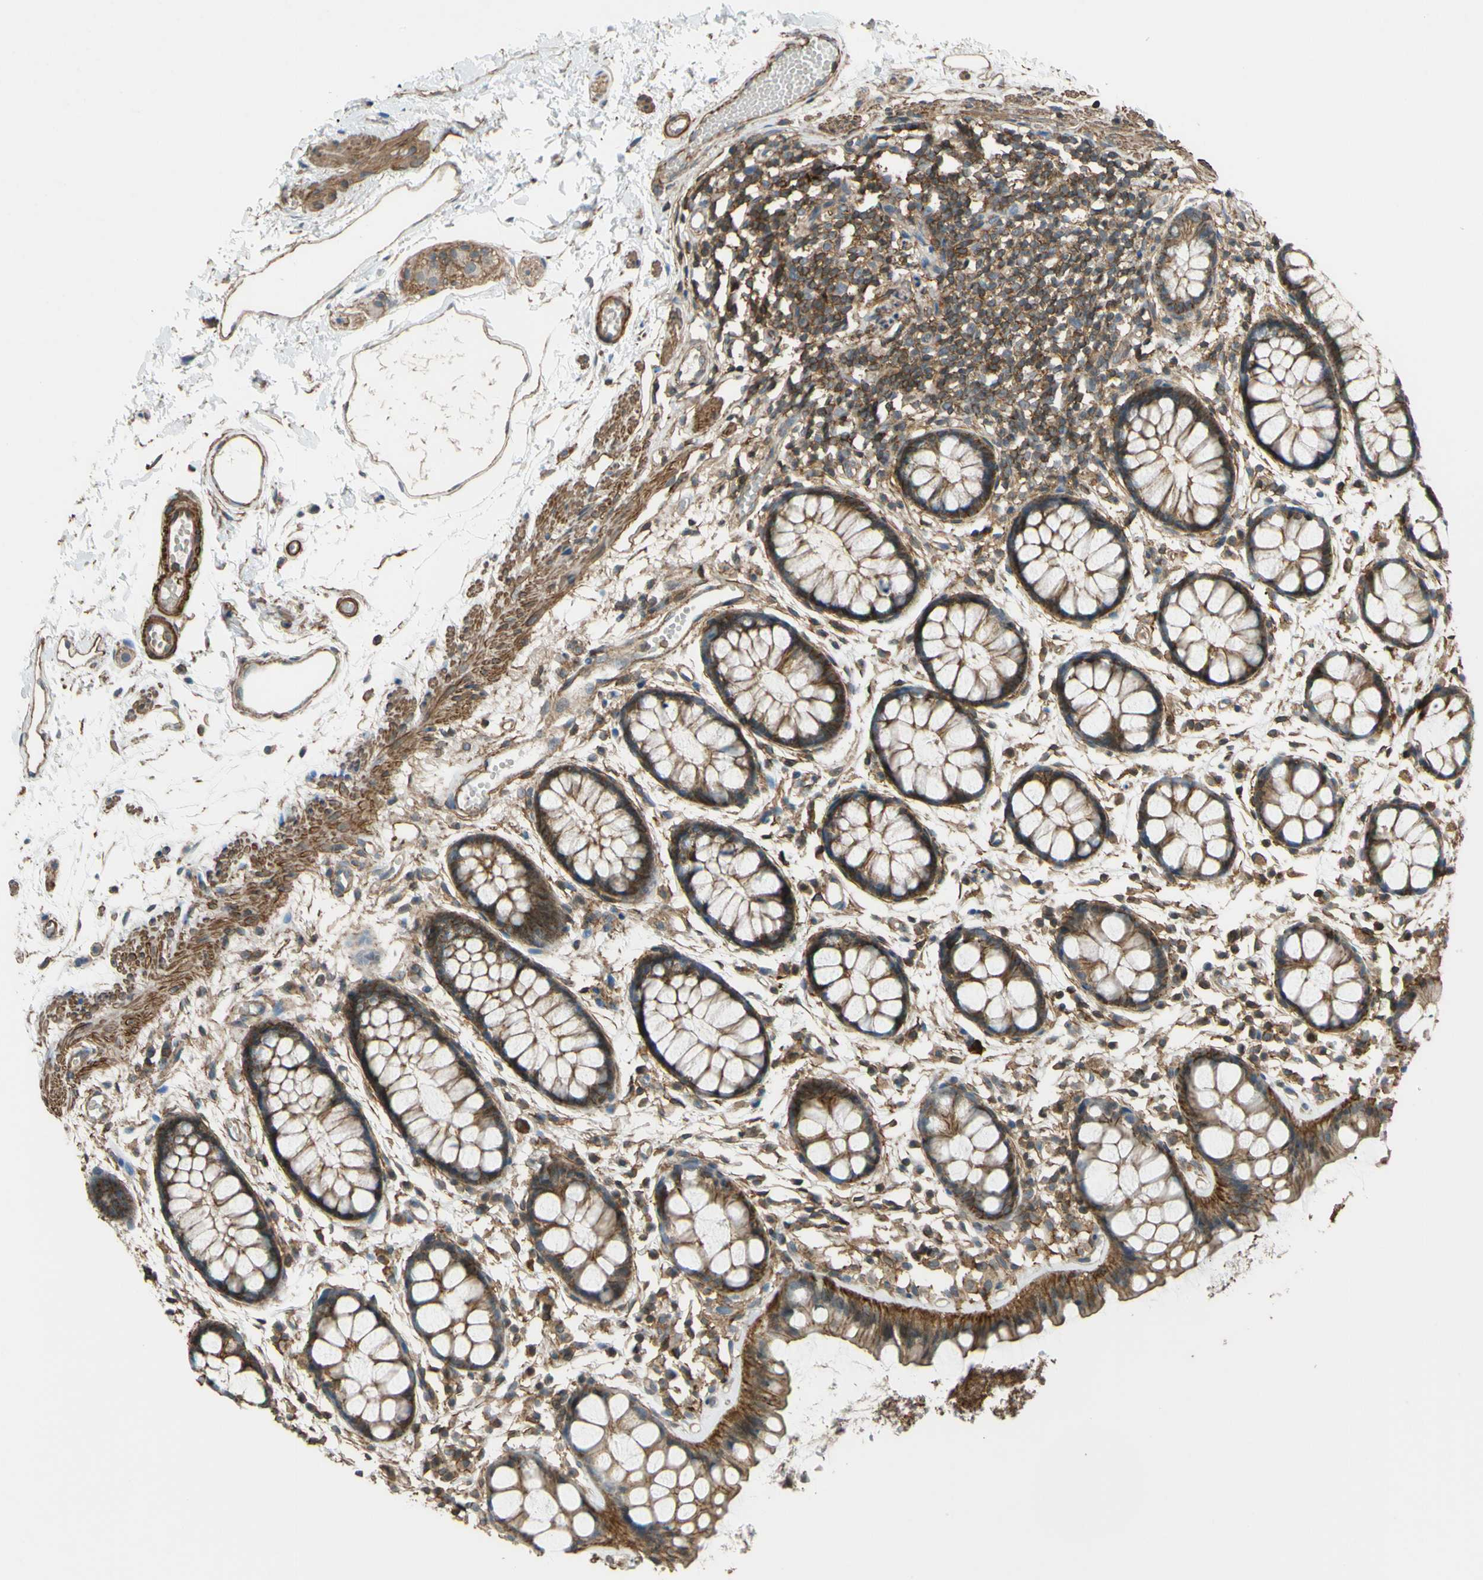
{"staining": {"intensity": "strong", "quantity": ">75%", "location": "cytoplasmic/membranous"}, "tissue": "rectum", "cell_type": "Glandular cells", "image_type": "normal", "snomed": [{"axis": "morphology", "description": "Normal tissue, NOS"}, {"axis": "topography", "description": "Rectum"}], "caption": "DAB immunohistochemical staining of benign human rectum displays strong cytoplasmic/membranous protein positivity in approximately >75% of glandular cells.", "gene": "ADD3", "patient": {"sex": "female", "age": 66}}